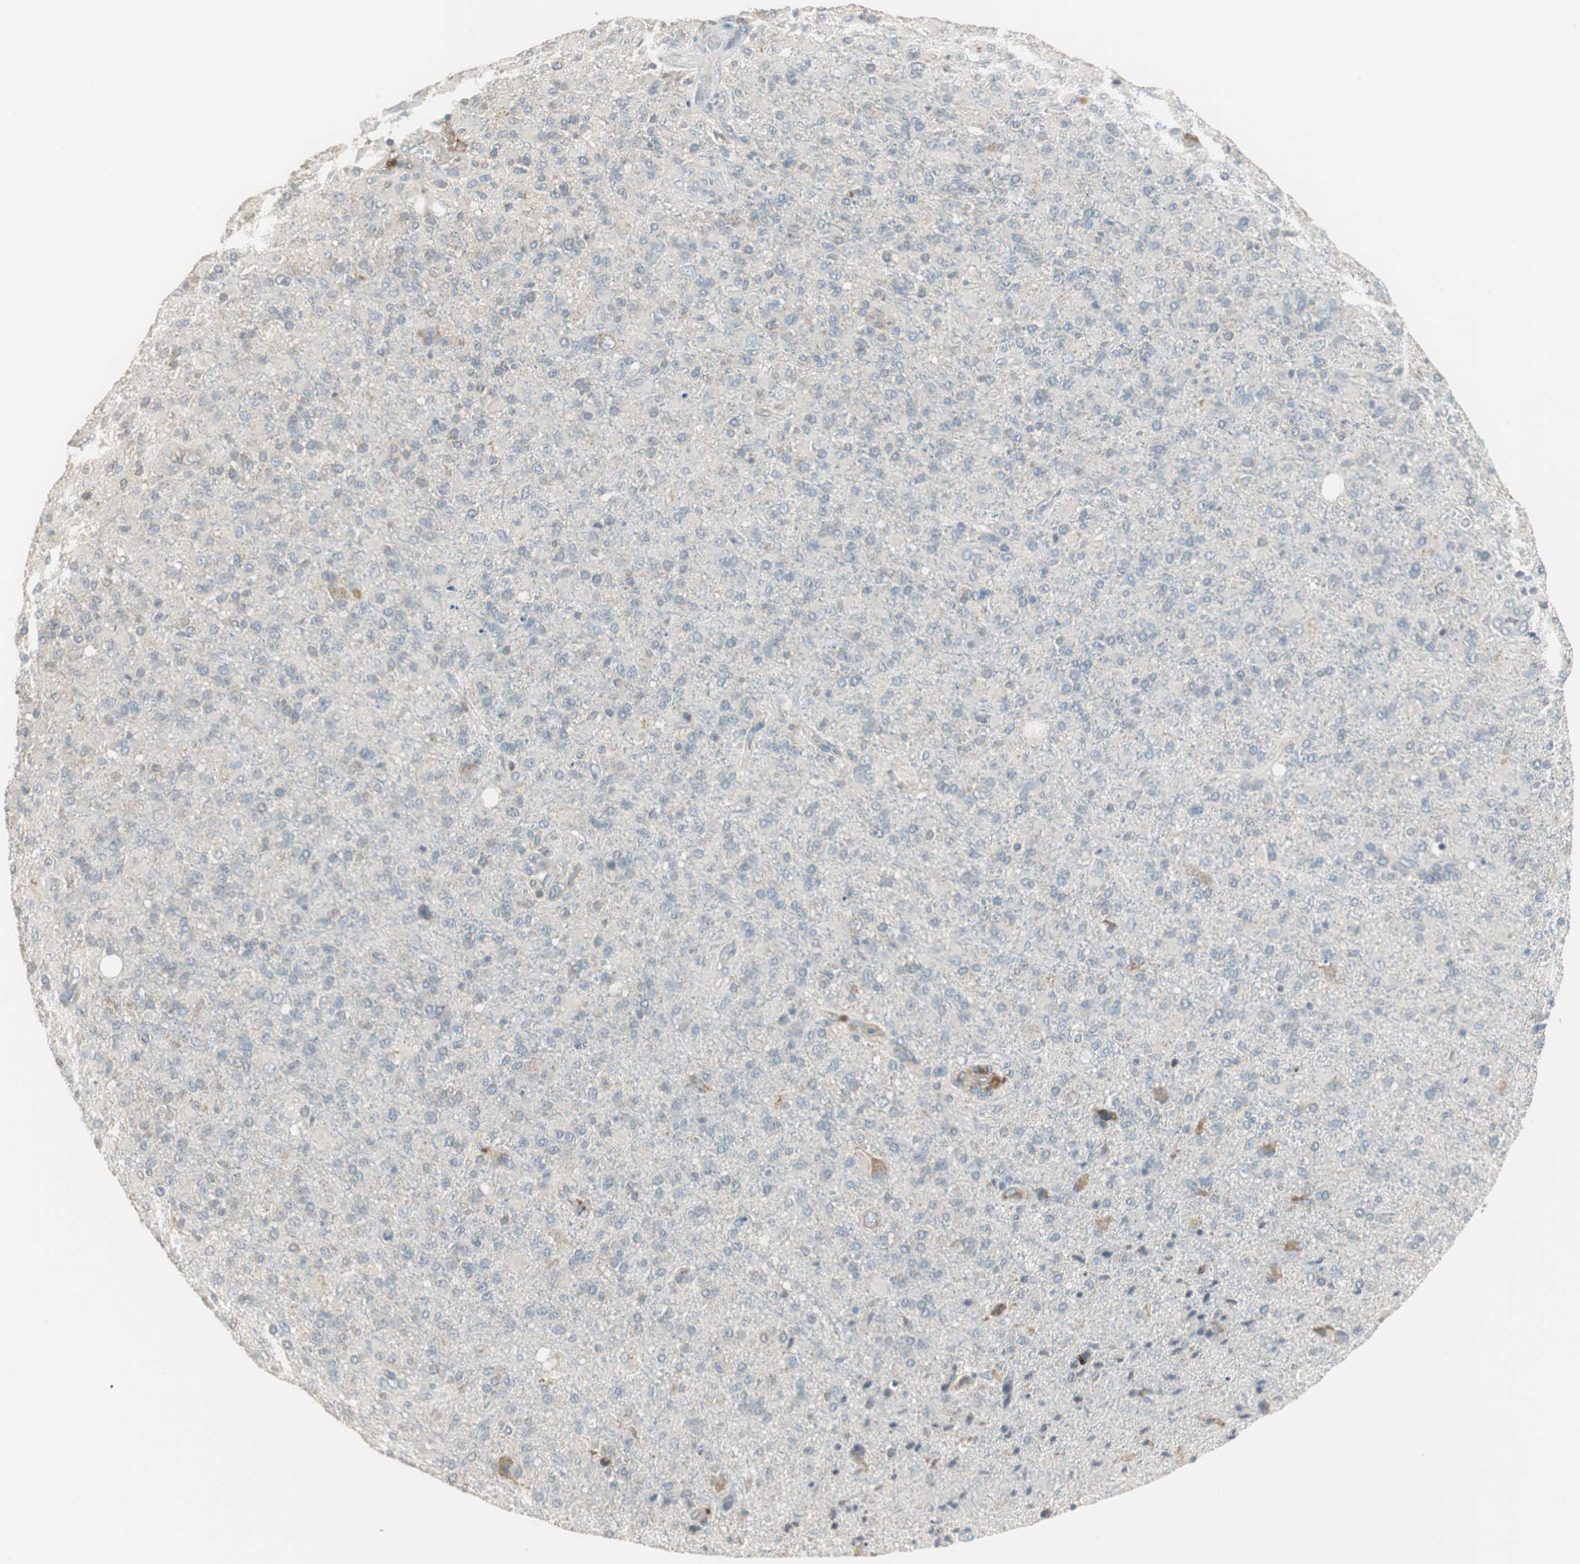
{"staining": {"intensity": "weak", "quantity": "25%-75%", "location": "cytoplasmic/membranous"}, "tissue": "glioma", "cell_type": "Tumor cells", "image_type": "cancer", "snomed": [{"axis": "morphology", "description": "Glioma, malignant, High grade"}, {"axis": "topography", "description": "Brain"}], "caption": "The histopathology image displays a brown stain indicating the presence of a protein in the cytoplasmic/membranous of tumor cells in glioma. Using DAB (3,3'-diaminobenzidine) (brown) and hematoxylin (blue) stains, captured at high magnification using brightfield microscopy.", "gene": "MSTO1", "patient": {"sex": "male", "age": 71}}